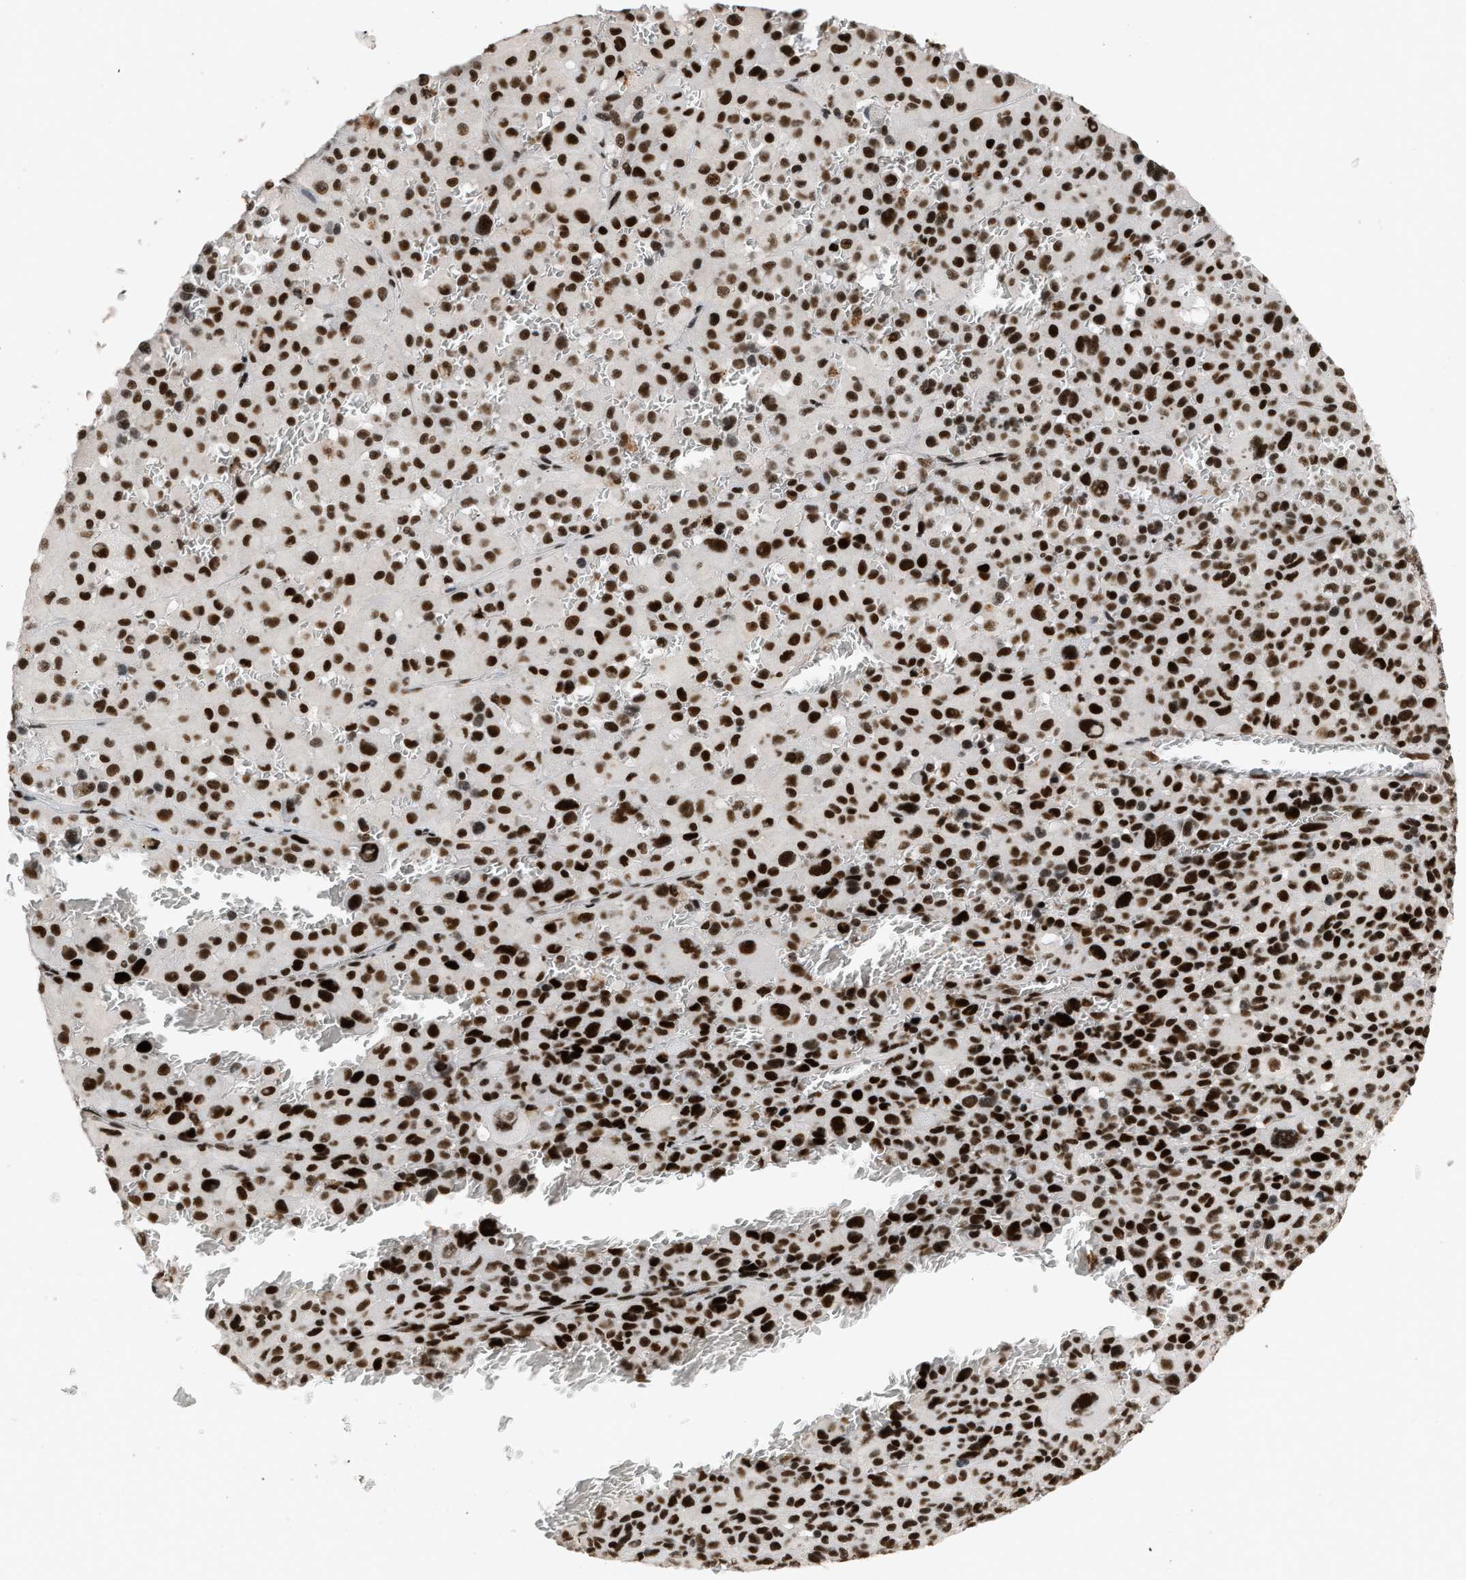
{"staining": {"intensity": "strong", "quantity": ">75%", "location": "nuclear"}, "tissue": "melanoma", "cell_type": "Tumor cells", "image_type": "cancer", "snomed": [{"axis": "morphology", "description": "Malignant melanoma, Metastatic site"}, {"axis": "topography", "description": "Skin"}], "caption": "Protein staining of melanoma tissue displays strong nuclear positivity in approximately >75% of tumor cells.", "gene": "SMARCB1", "patient": {"sex": "female", "age": 74}}